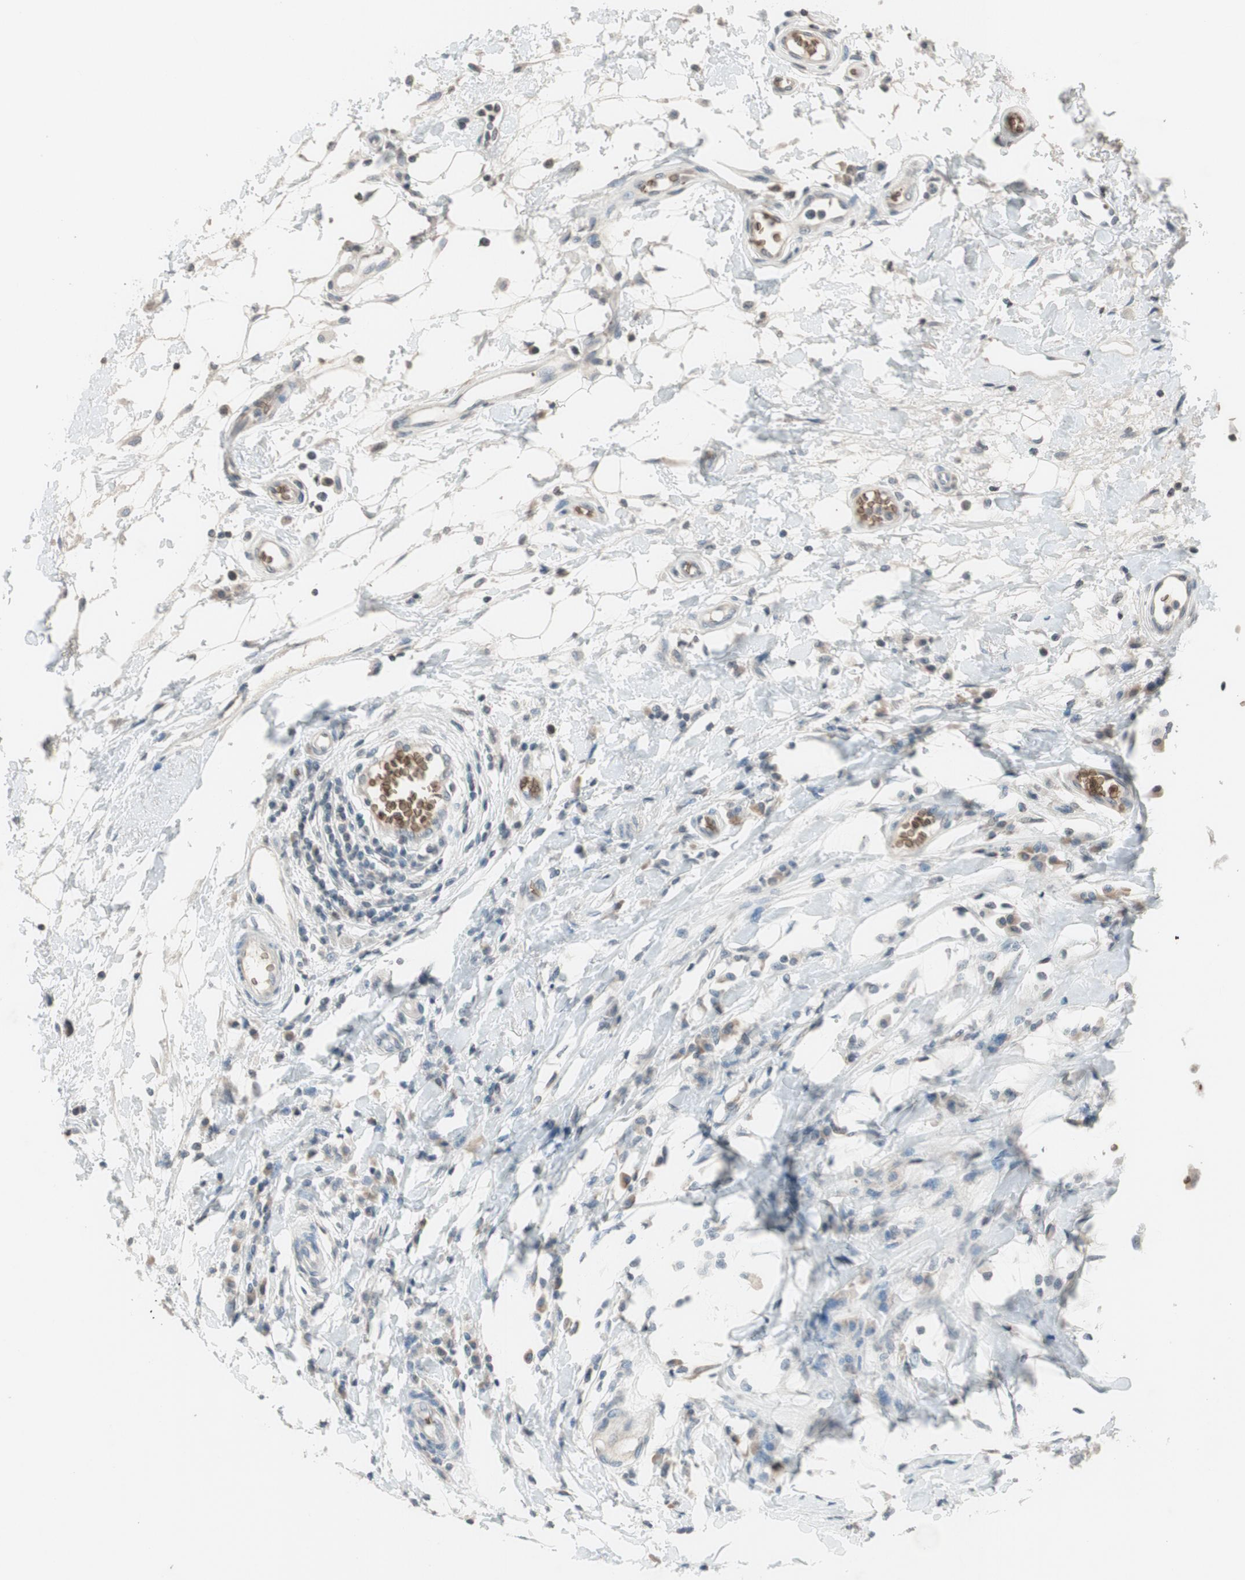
{"staining": {"intensity": "negative", "quantity": "none", "location": "none"}, "tissue": "breast cancer", "cell_type": "Tumor cells", "image_type": "cancer", "snomed": [{"axis": "morphology", "description": "Duct carcinoma"}, {"axis": "topography", "description": "Breast"}], "caption": "A histopathology image of breast cancer (infiltrating ductal carcinoma) stained for a protein exhibits no brown staining in tumor cells.", "gene": "GYPC", "patient": {"sex": "female", "age": 27}}